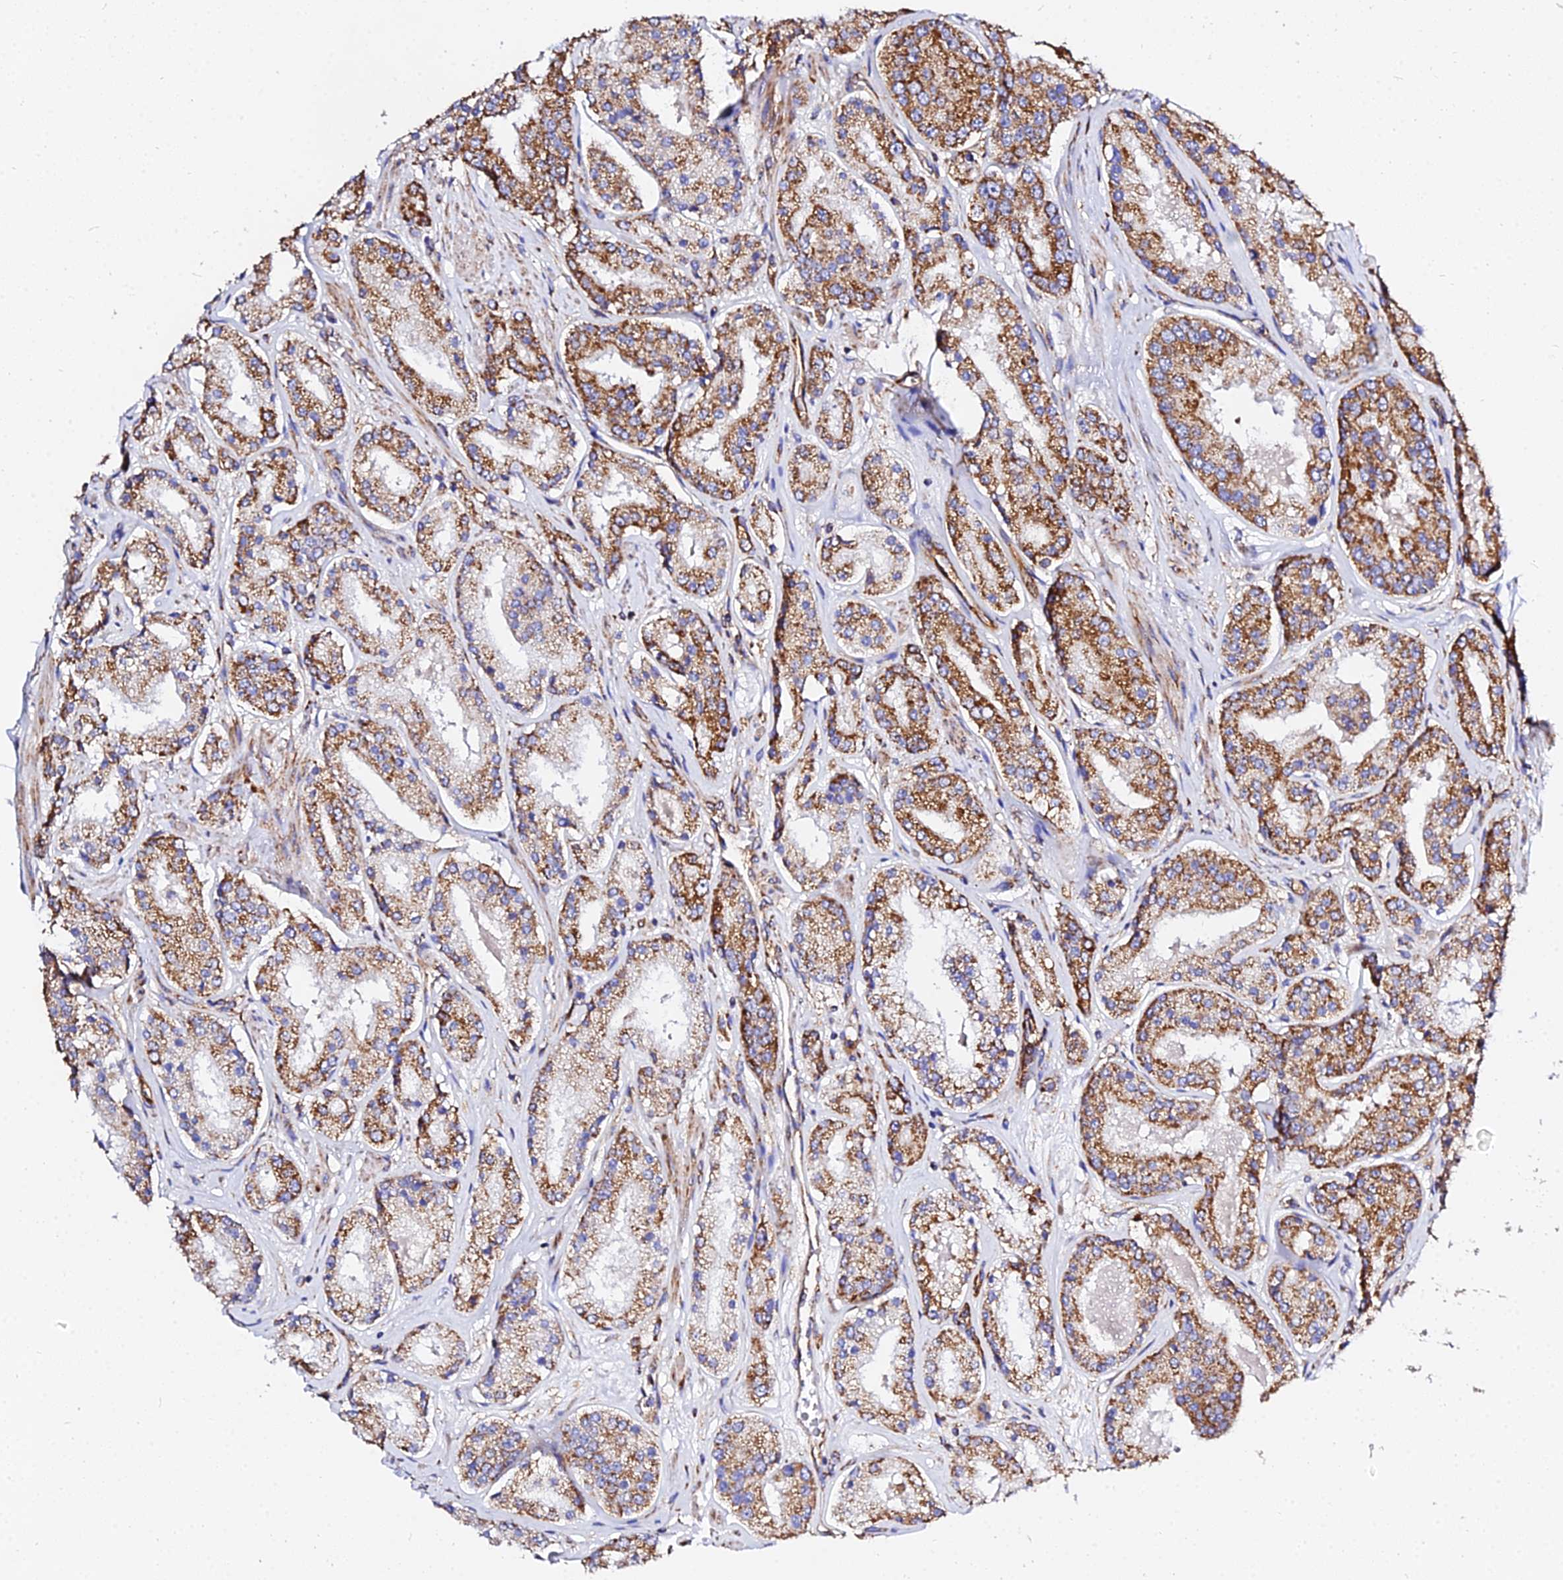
{"staining": {"intensity": "strong", "quantity": ">75%", "location": "cytoplasmic/membranous"}, "tissue": "prostate cancer", "cell_type": "Tumor cells", "image_type": "cancer", "snomed": [{"axis": "morphology", "description": "Adenocarcinoma, High grade"}, {"axis": "topography", "description": "Prostate"}], "caption": "Strong cytoplasmic/membranous positivity for a protein is identified in approximately >75% of tumor cells of adenocarcinoma (high-grade) (prostate) using immunohistochemistry.", "gene": "ZNF573", "patient": {"sex": "male", "age": 63}}